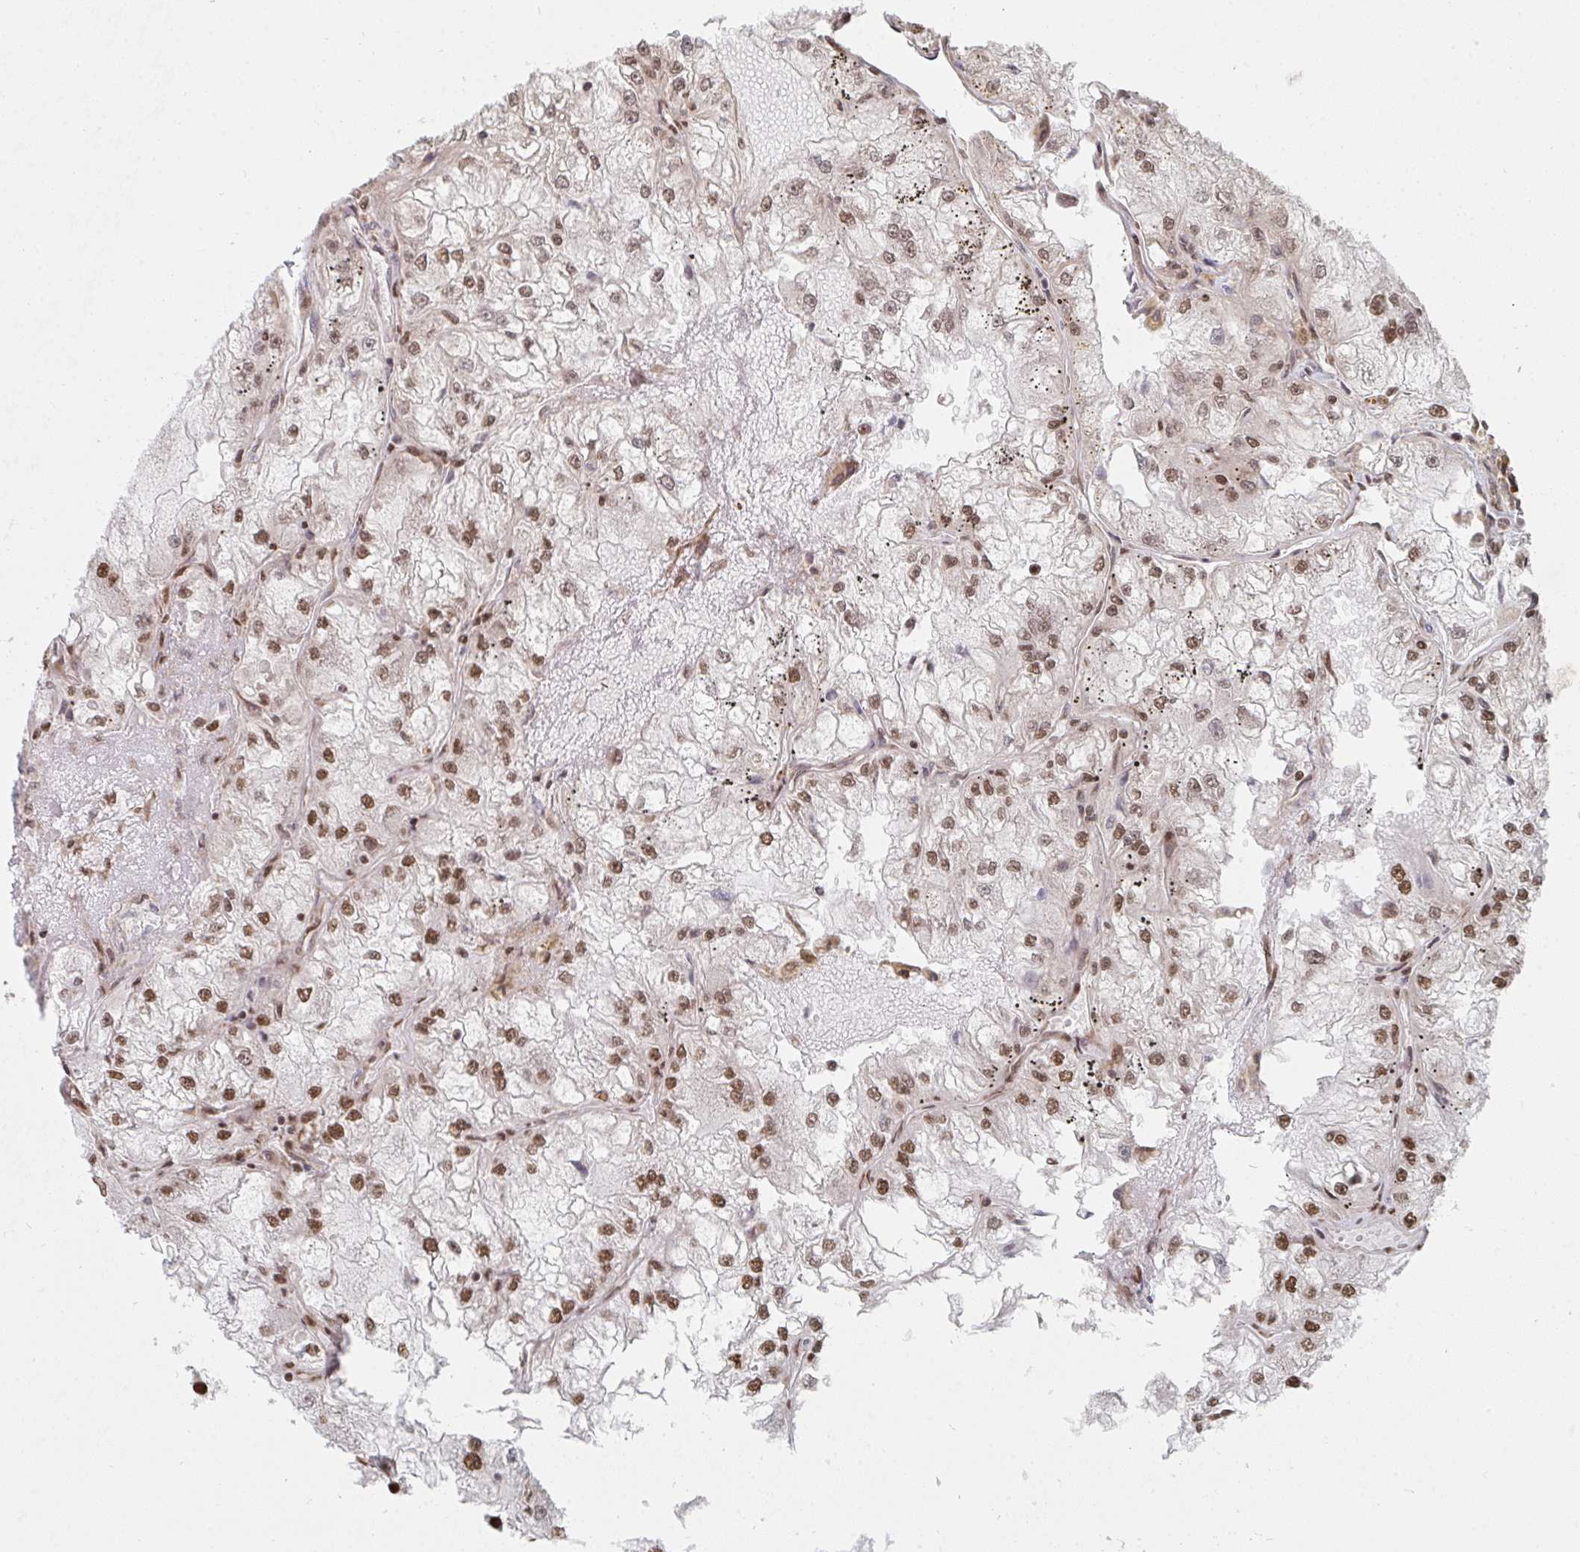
{"staining": {"intensity": "moderate", "quantity": "25%-75%", "location": "nuclear"}, "tissue": "renal cancer", "cell_type": "Tumor cells", "image_type": "cancer", "snomed": [{"axis": "morphology", "description": "Adenocarcinoma, NOS"}, {"axis": "topography", "description": "Kidney"}], "caption": "This is an image of IHC staining of adenocarcinoma (renal), which shows moderate staining in the nuclear of tumor cells.", "gene": "MBNL1", "patient": {"sex": "female", "age": 72}}